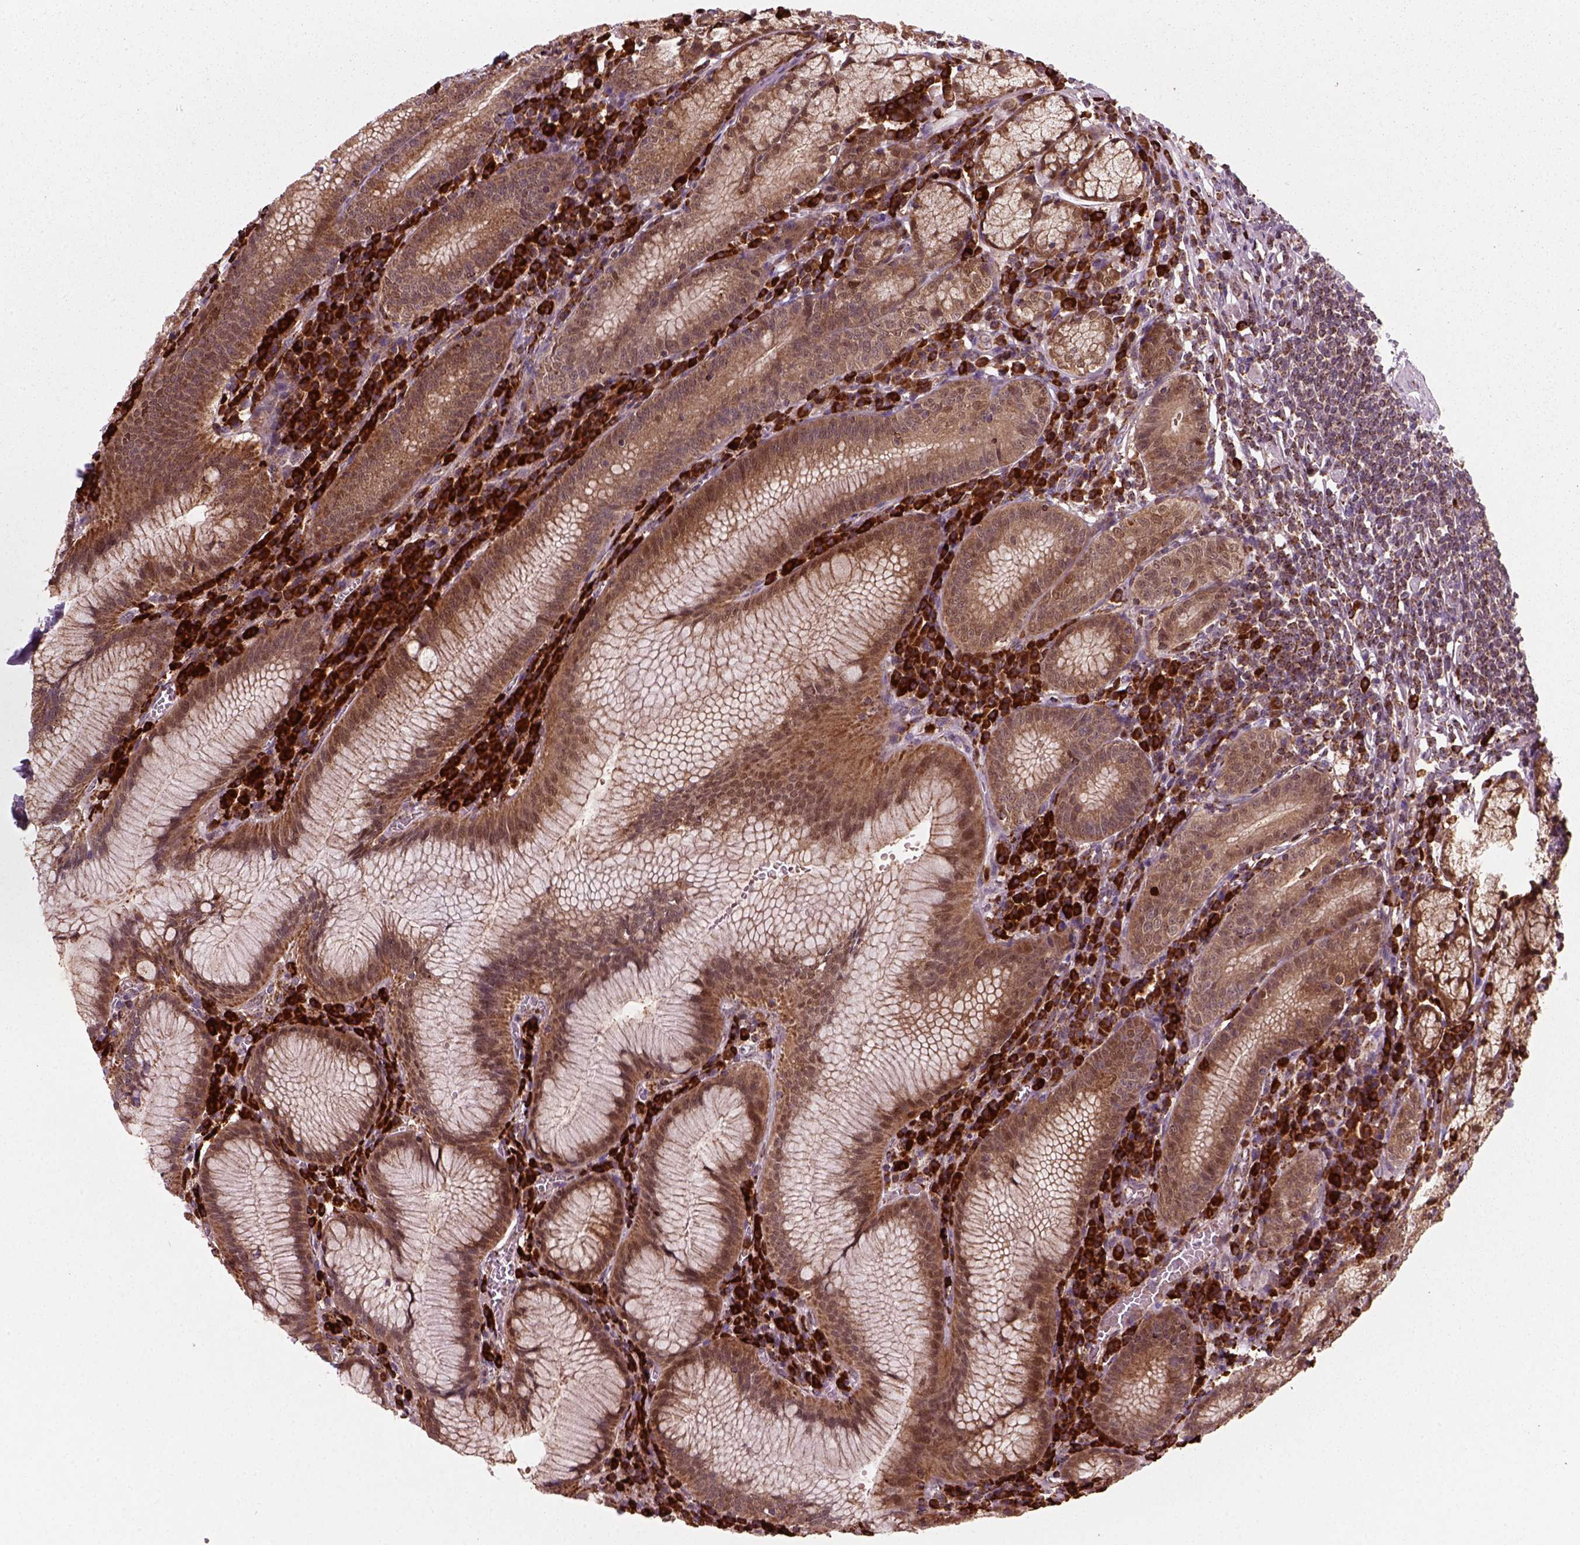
{"staining": {"intensity": "strong", "quantity": "<25%", "location": "cytoplasmic/membranous"}, "tissue": "stomach", "cell_type": "Glandular cells", "image_type": "normal", "snomed": [{"axis": "morphology", "description": "Normal tissue, NOS"}, {"axis": "topography", "description": "Stomach"}], "caption": "Protein staining exhibits strong cytoplasmic/membranous staining in approximately <25% of glandular cells in unremarkable stomach.", "gene": "NUDT16L1", "patient": {"sex": "male", "age": 55}}